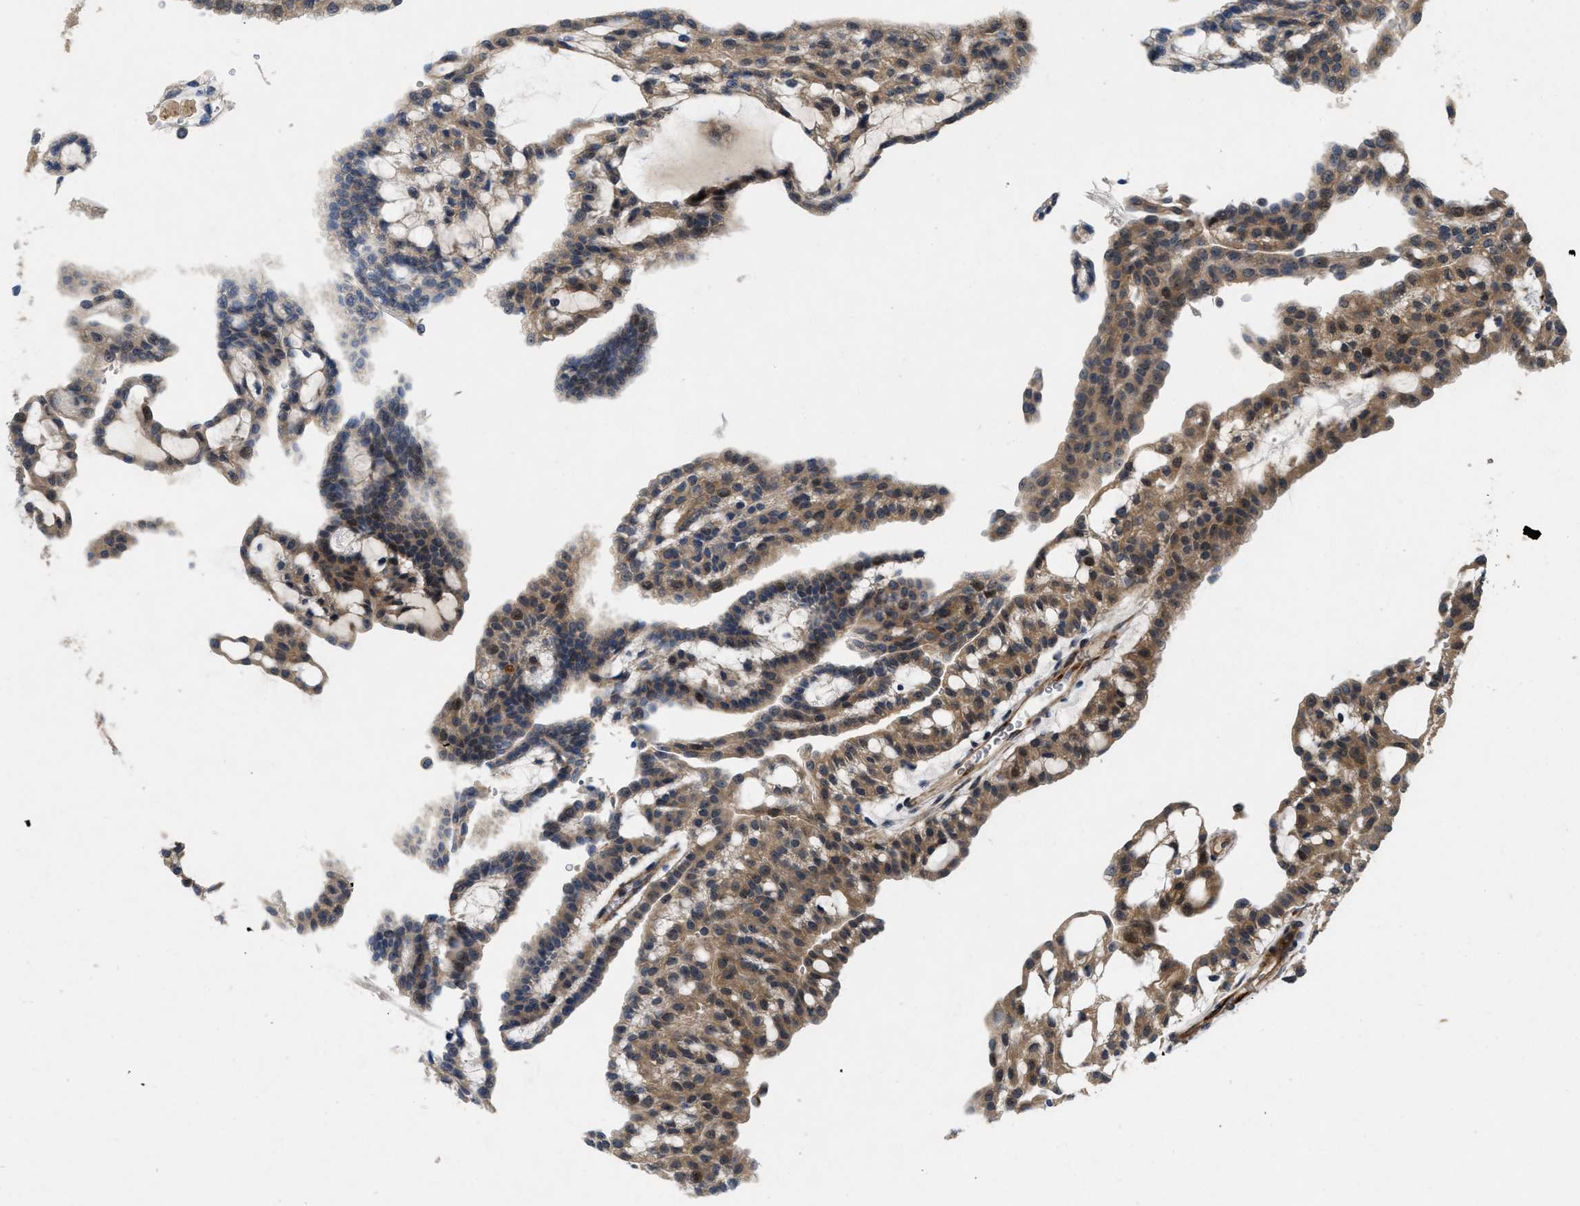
{"staining": {"intensity": "moderate", "quantity": ">75%", "location": "cytoplasmic/membranous,nuclear"}, "tissue": "renal cancer", "cell_type": "Tumor cells", "image_type": "cancer", "snomed": [{"axis": "morphology", "description": "Adenocarcinoma, NOS"}, {"axis": "topography", "description": "Kidney"}], "caption": "Immunohistochemistry (DAB) staining of human adenocarcinoma (renal) demonstrates moderate cytoplasmic/membranous and nuclear protein staining in about >75% of tumor cells.", "gene": "HSPA12B", "patient": {"sex": "male", "age": 63}}